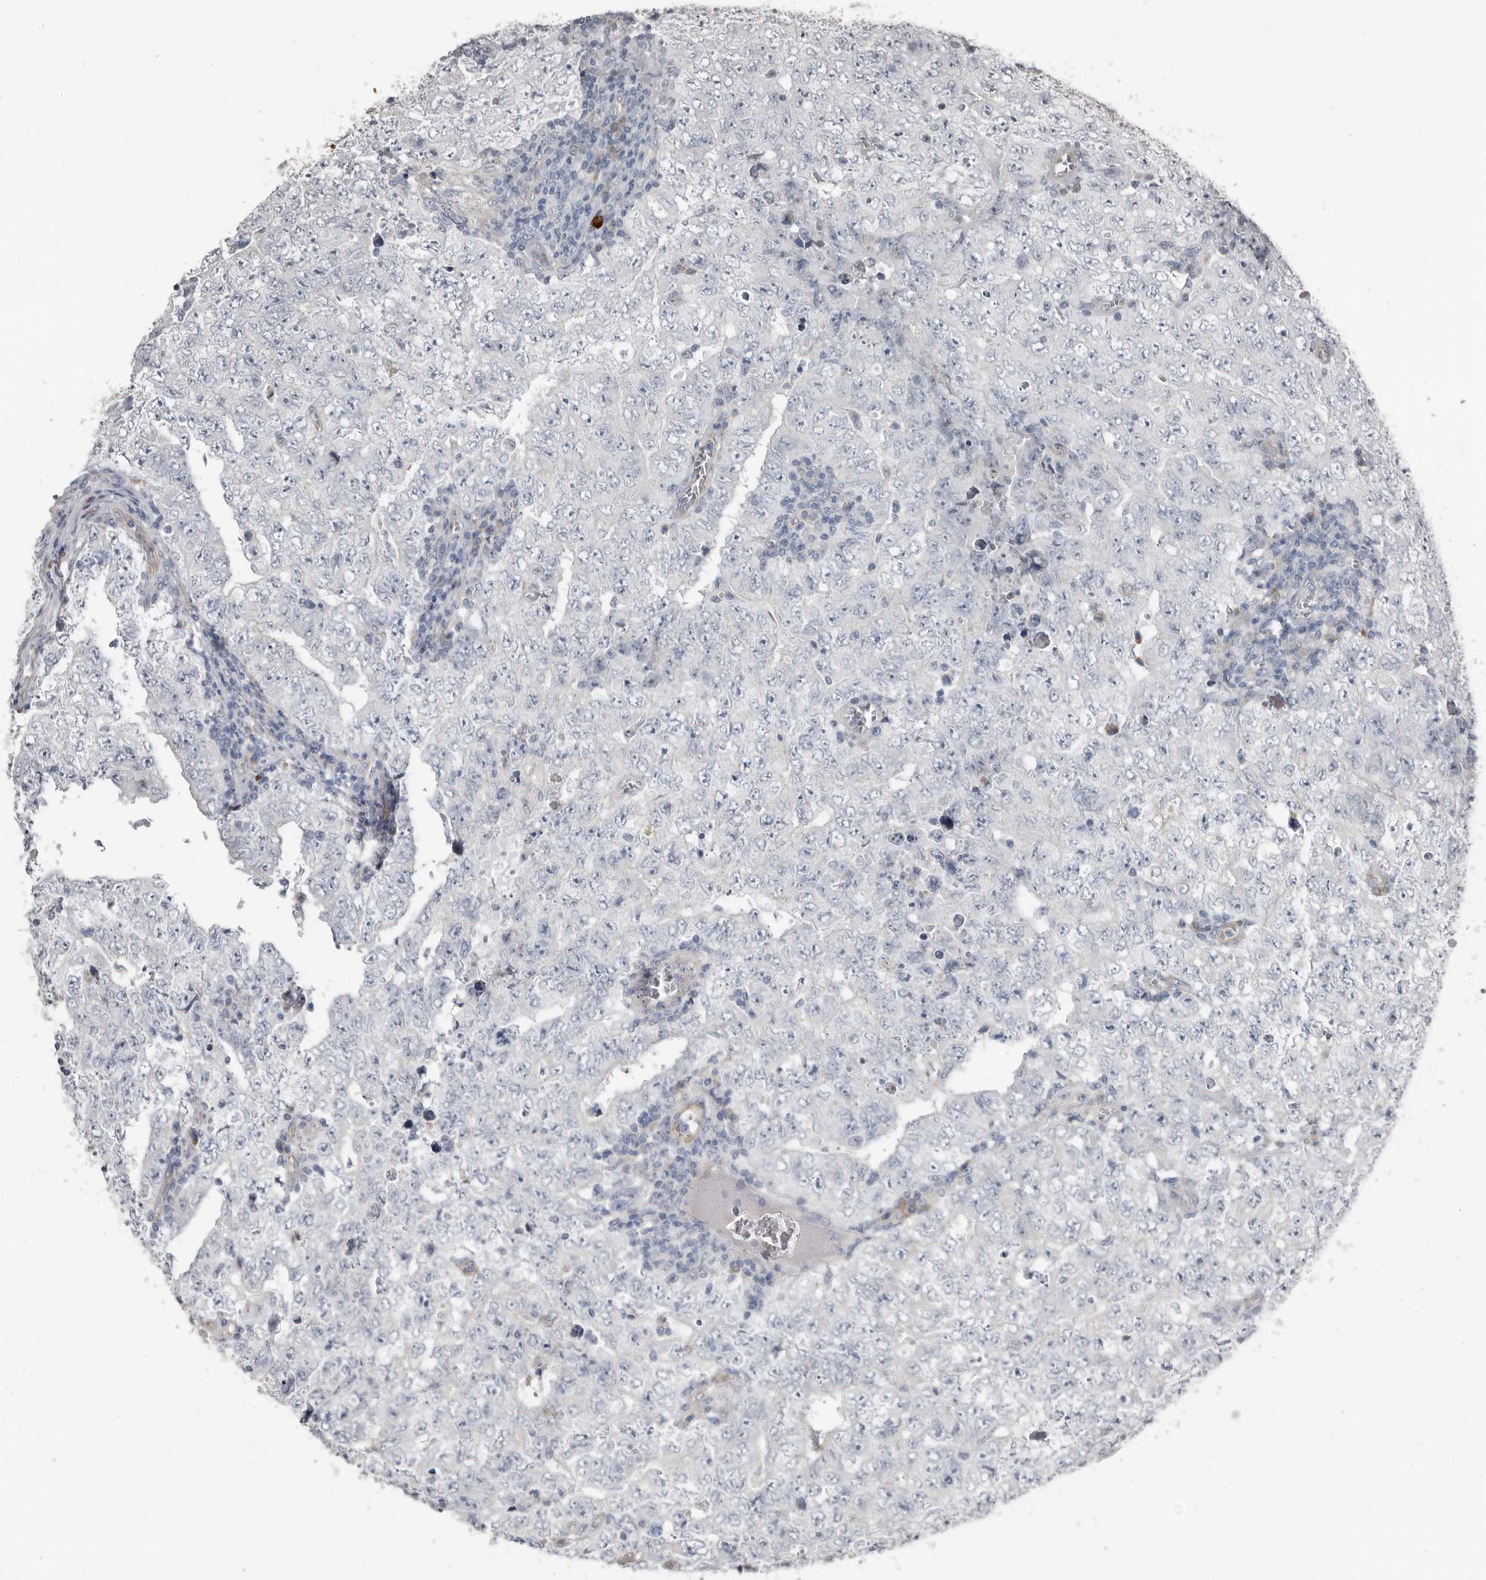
{"staining": {"intensity": "negative", "quantity": "none", "location": "none"}, "tissue": "testis cancer", "cell_type": "Tumor cells", "image_type": "cancer", "snomed": [{"axis": "morphology", "description": "Carcinoma, Embryonal, NOS"}, {"axis": "topography", "description": "Testis"}], "caption": "Human testis embryonal carcinoma stained for a protein using IHC displays no positivity in tumor cells.", "gene": "ZNF114", "patient": {"sex": "male", "age": 26}}